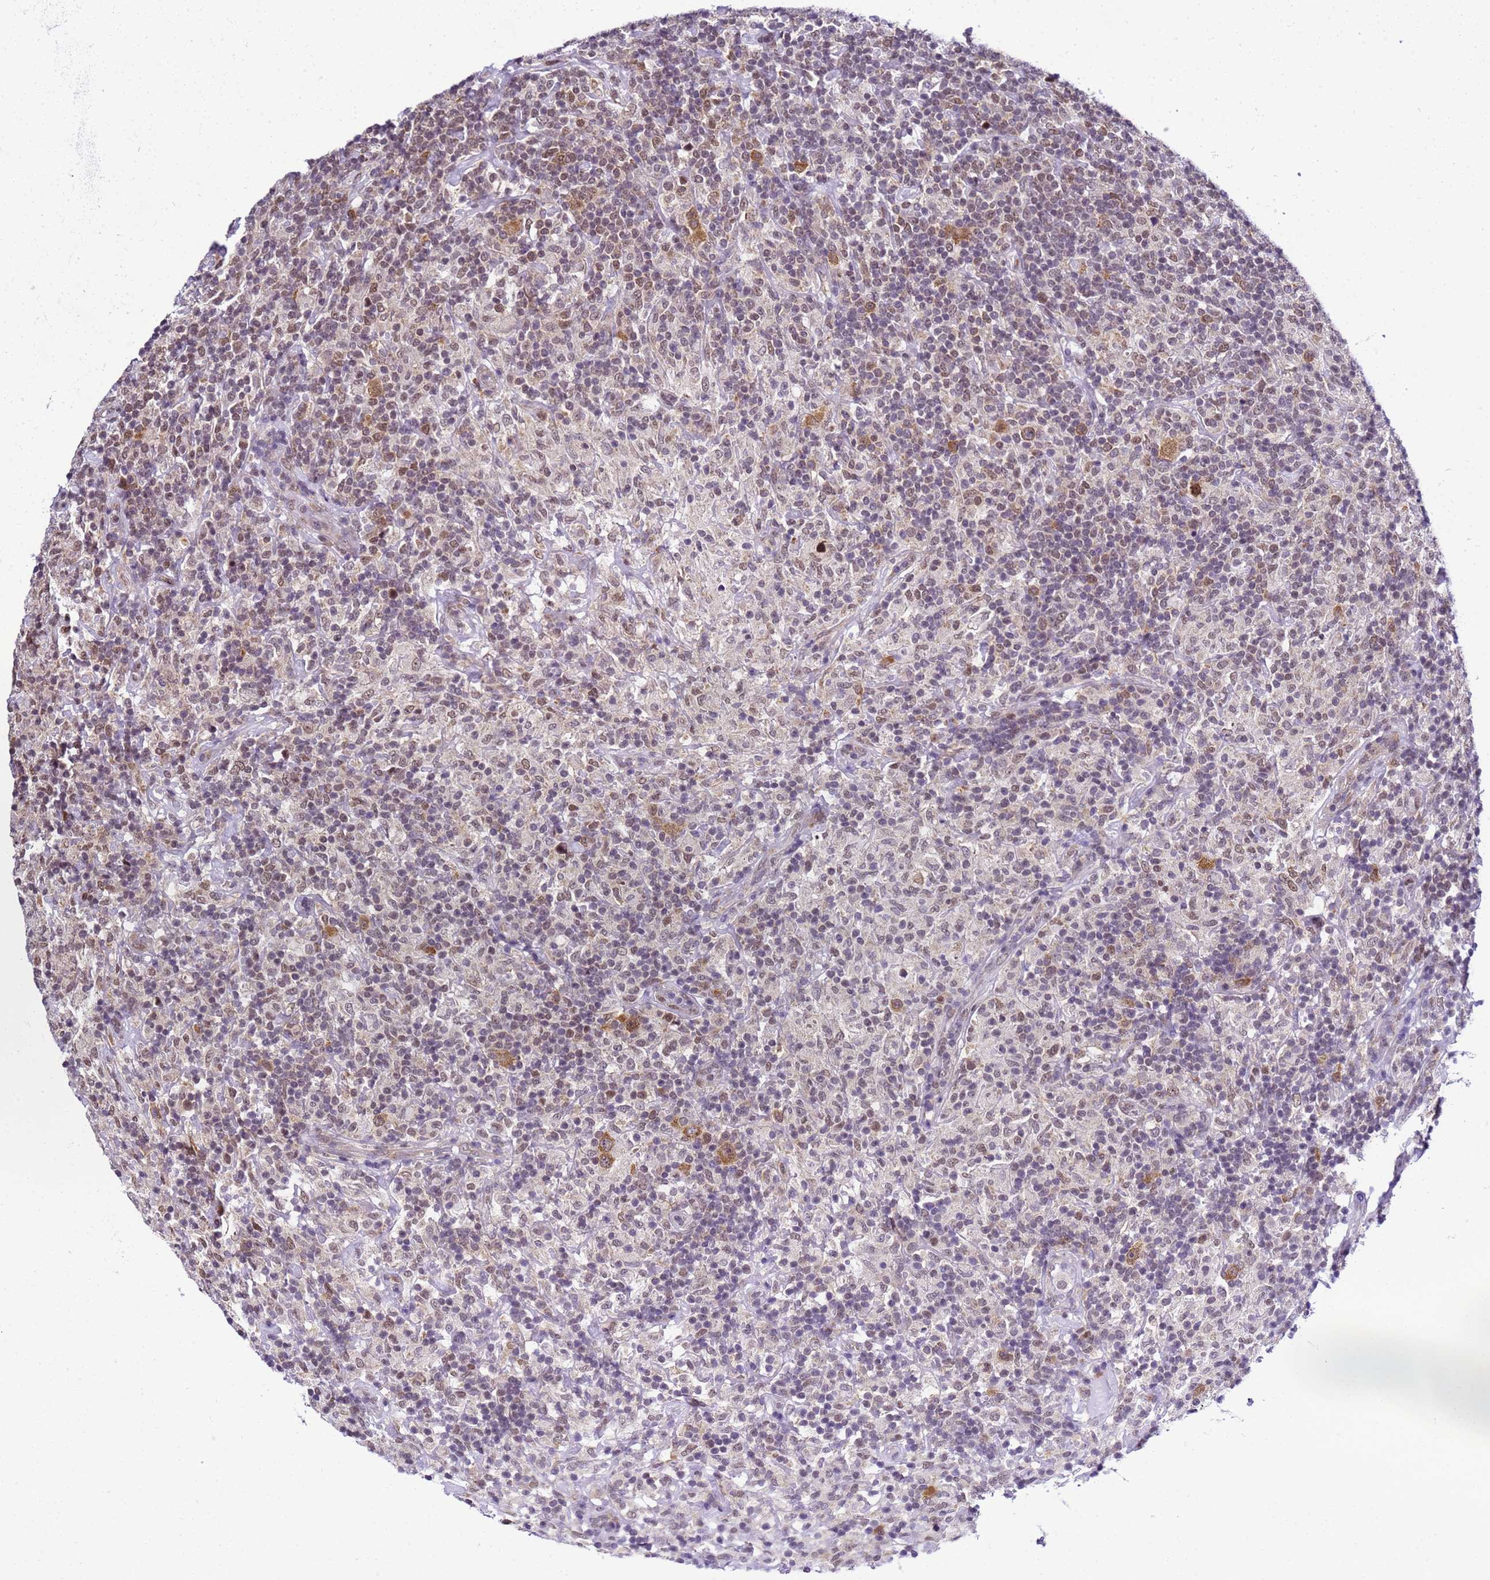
{"staining": {"intensity": "moderate", "quantity": ">75%", "location": "cytoplasmic/membranous"}, "tissue": "lymphoma", "cell_type": "Tumor cells", "image_type": "cancer", "snomed": [{"axis": "morphology", "description": "Hodgkin's disease, NOS"}, {"axis": "topography", "description": "Lymph node"}], "caption": "Immunohistochemistry histopathology image of human lymphoma stained for a protein (brown), which demonstrates medium levels of moderate cytoplasmic/membranous expression in approximately >75% of tumor cells.", "gene": "SMN1", "patient": {"sex": "male", "age": 70}}